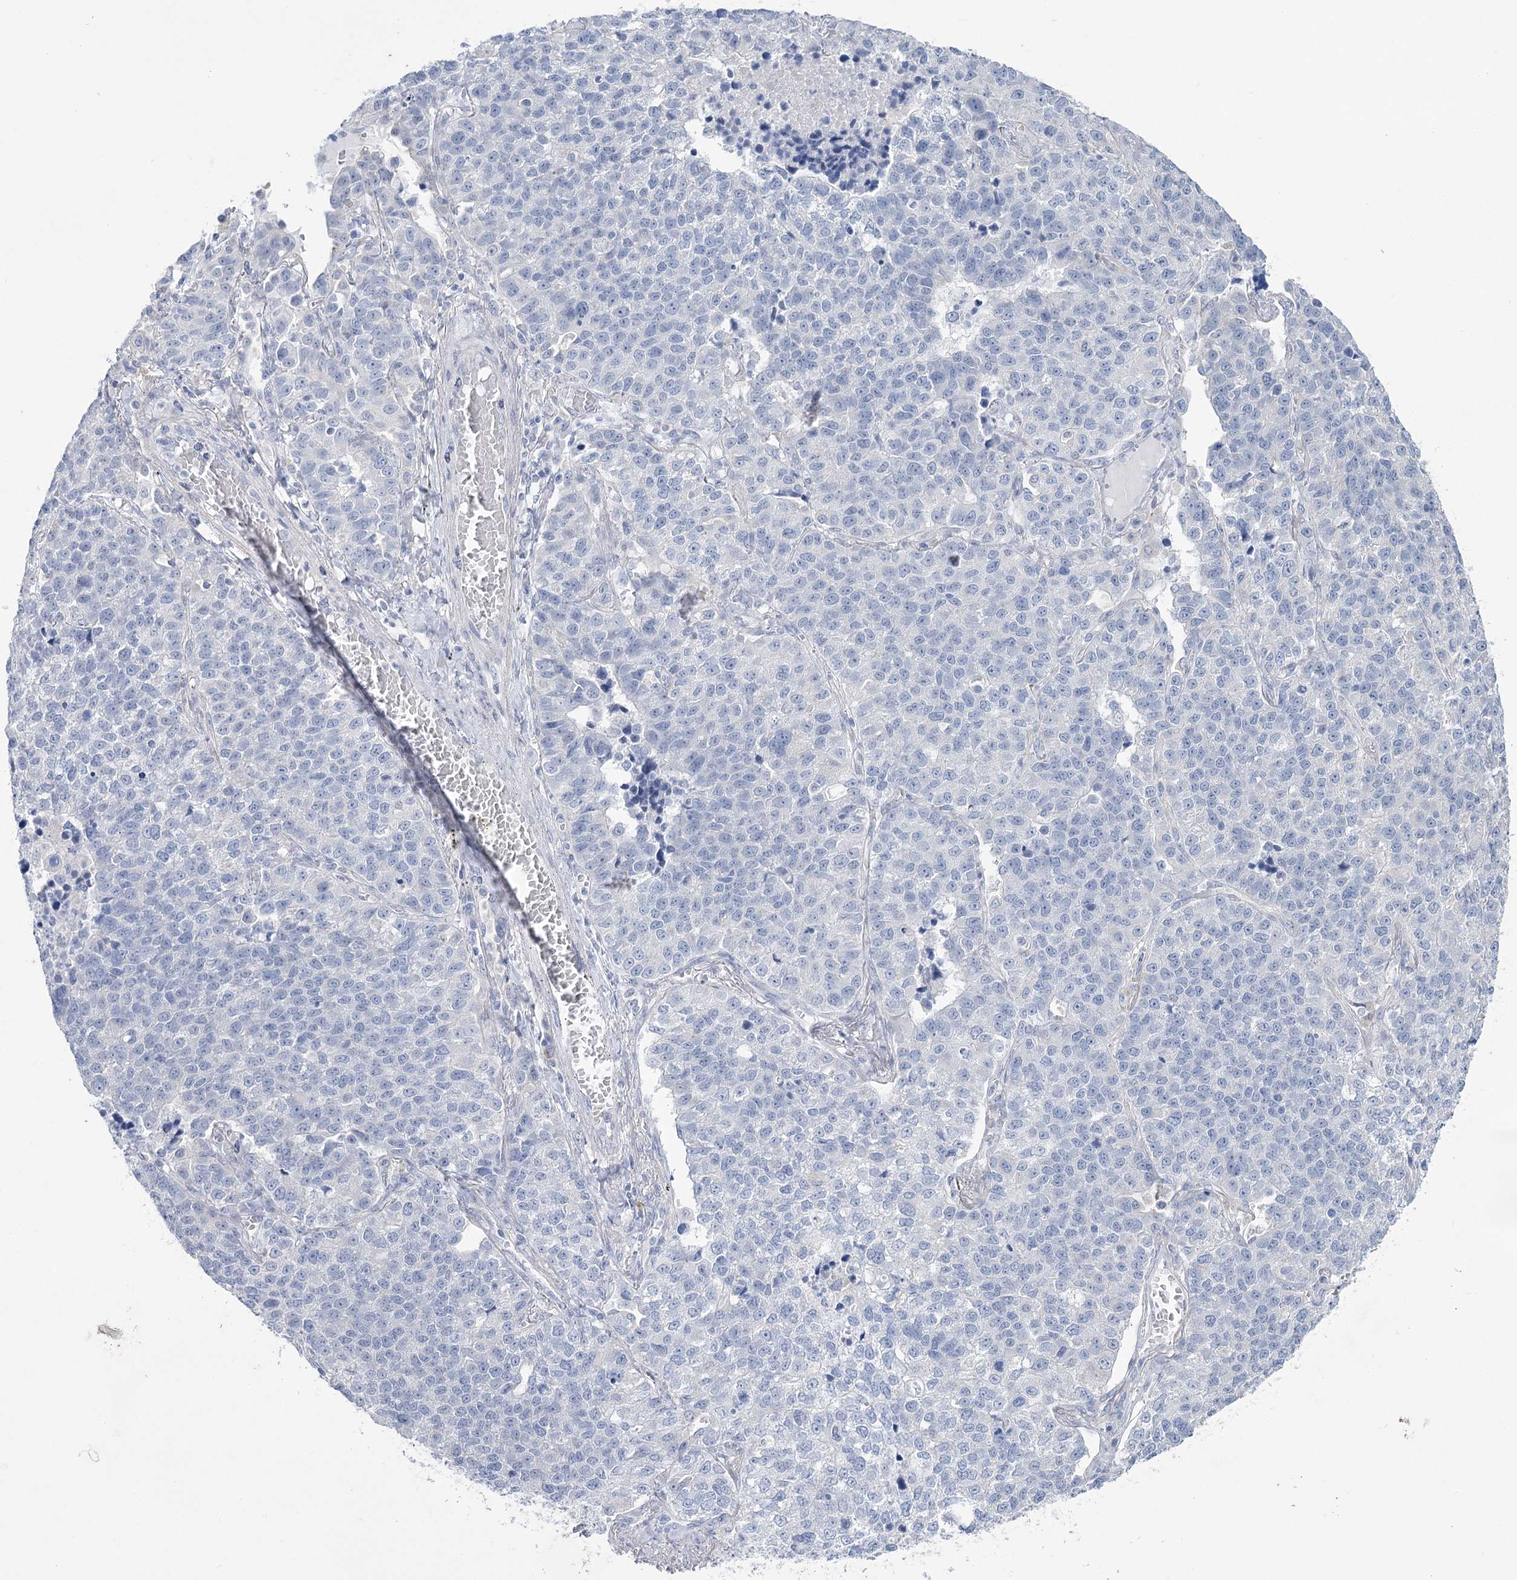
{"staining": {"intensity": "negative", "quantity": "none", "location": "none"}, "tissue": "lung cancer", "cell_type": "Tumor cells", "image_type": "cancer", "snomed": [{"axis": "morphology", "description": "Adenocarcinoma, NOS"}, {"axis": "topography", "description": "Lung"}], "caption": "DAB immunohistochemical staining of lung cancer (adenocarcinoma) shows no significant staining in tumor cells.", "gene": "CCDC88A", "patient": {"sex": "male", "age": 49}}